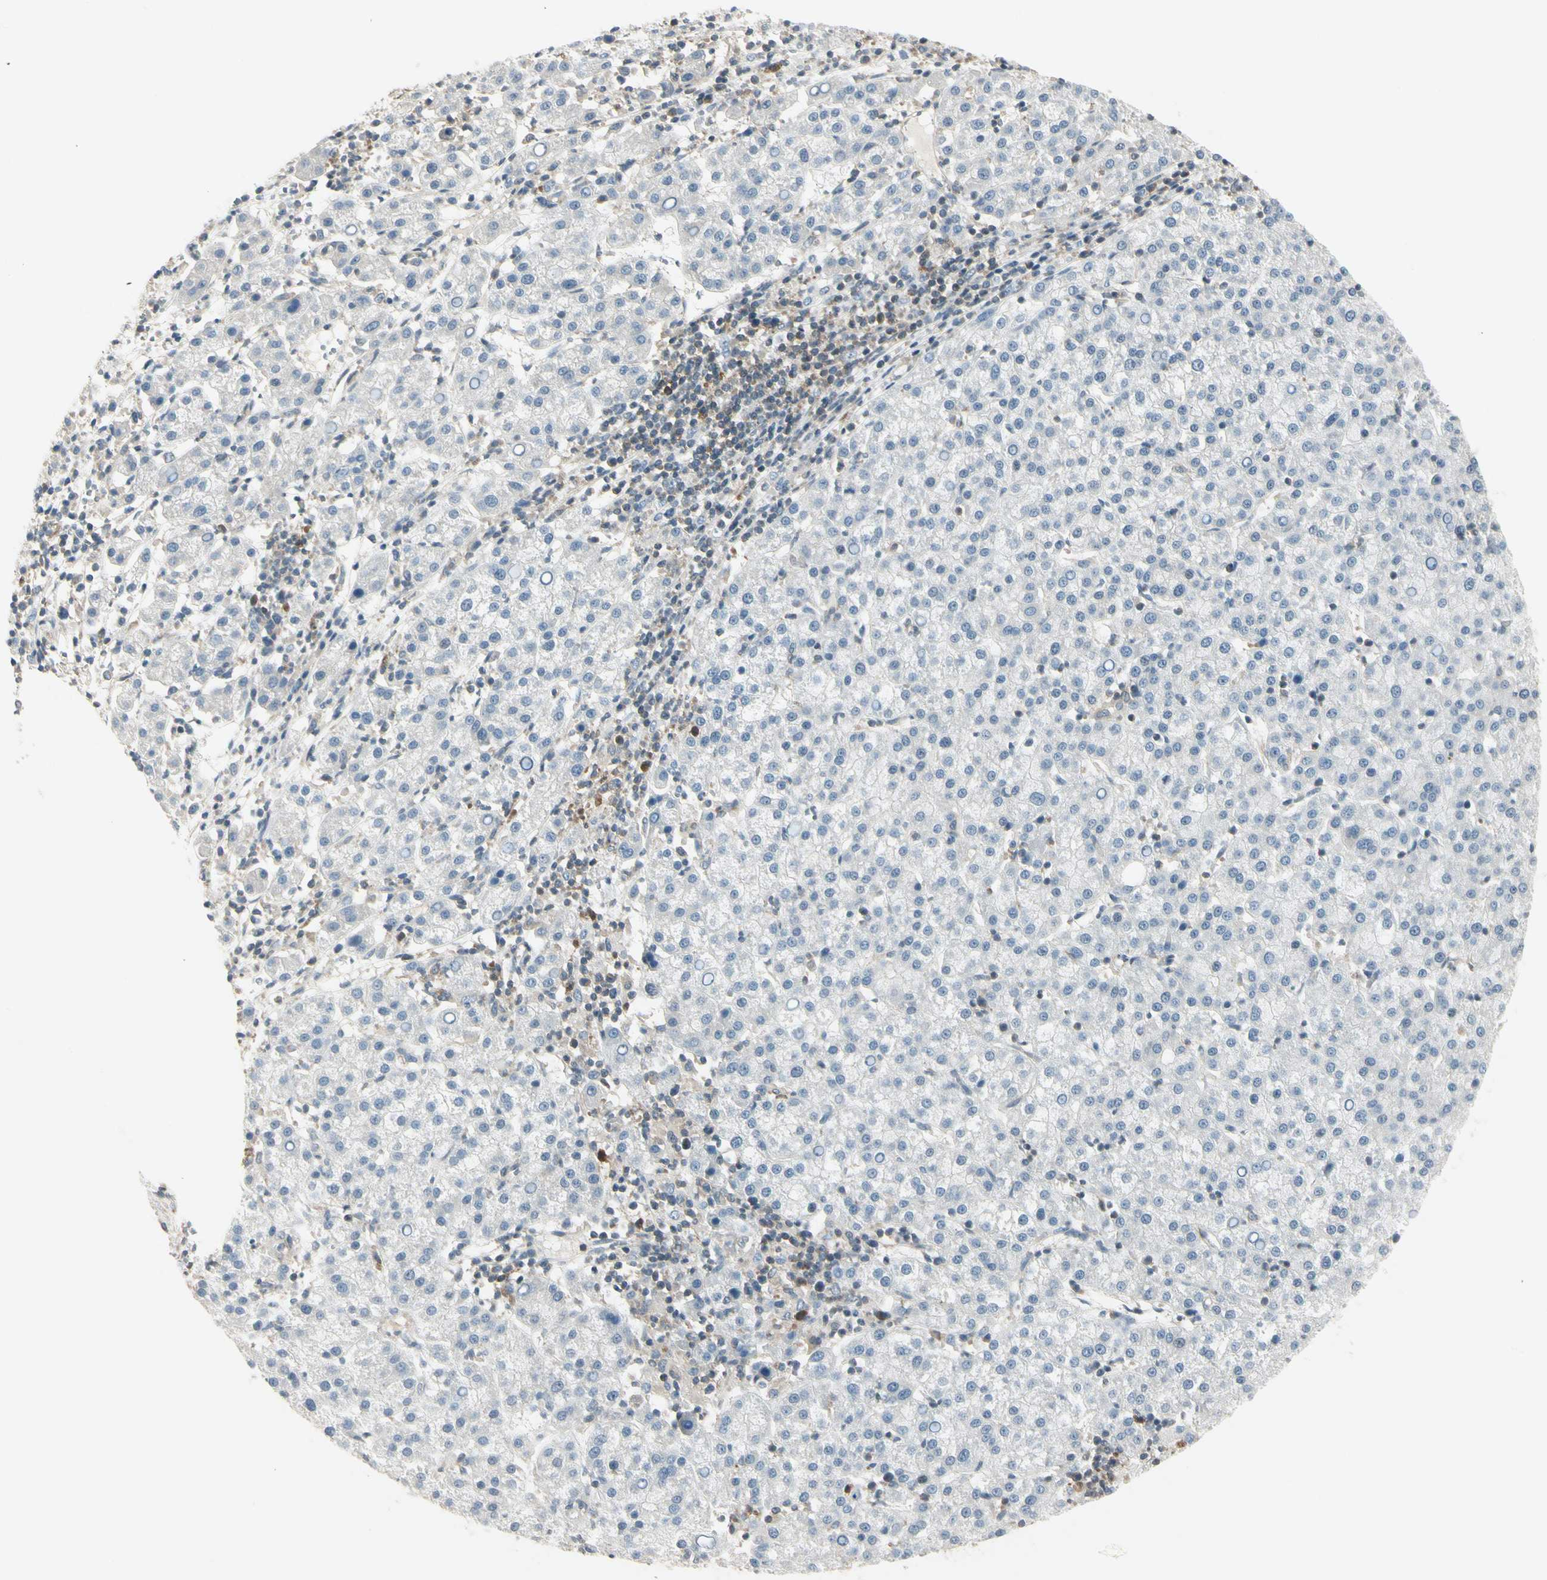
{"staining": {"intensity": "negative", "quantity": "none", "location": "none"}, "tissue": "liver cancer", "cell_type": "Tumor cells", "image_type": "cancer", "snomed": [{"axis": "morphology", "description": "Carcinoma, Hepatocellular, NOS"}, {"axis": "topography", "description": "Liver"}], "caption": "IHC of human liver cancer (hepatocellular carcinoma) displays no expression in tumor cells.", "gene": "OXSR1", "patient": {"sex": "female", "age": 58}}